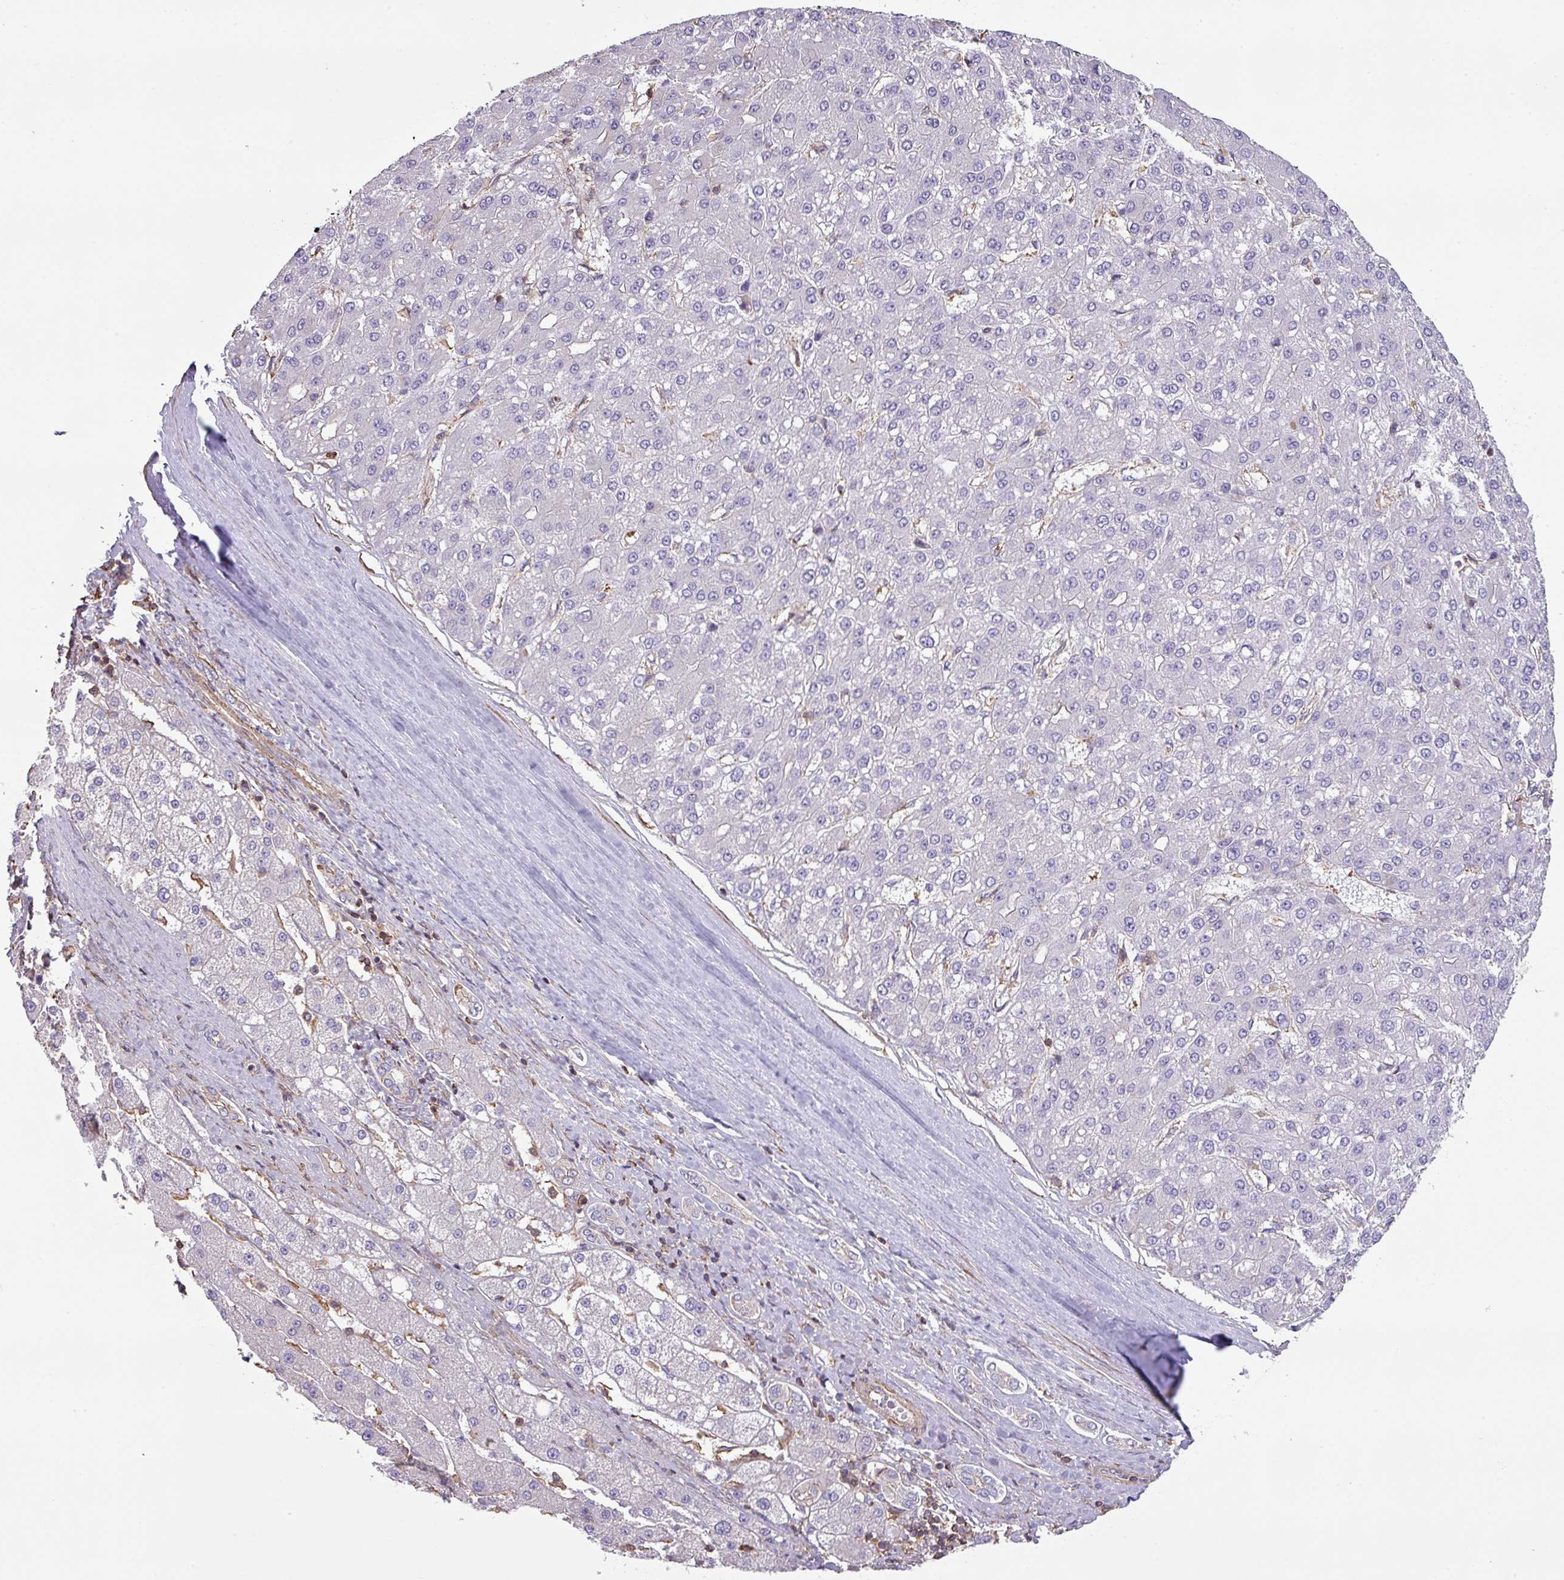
{"staining": {"intensity": "negative", "quantity": "none", "location": "none"}, "tissue": "liver cancer", "cell_type": "Tumor cells", "image_type": "cancer", "snomed": [{"axis": "morphology", "description": "Carcinoma, Hepatocellular, NOS"}, {"axis": "topography", "description": "Liver"}], "caption": "IHC of liver cancer (hepatocellular carcinoma) displays no positivity in tumor cells. Nuclei are stained in blue.", "gene": "LRRC41", "patient": {"sex": "male", "age": 67}}